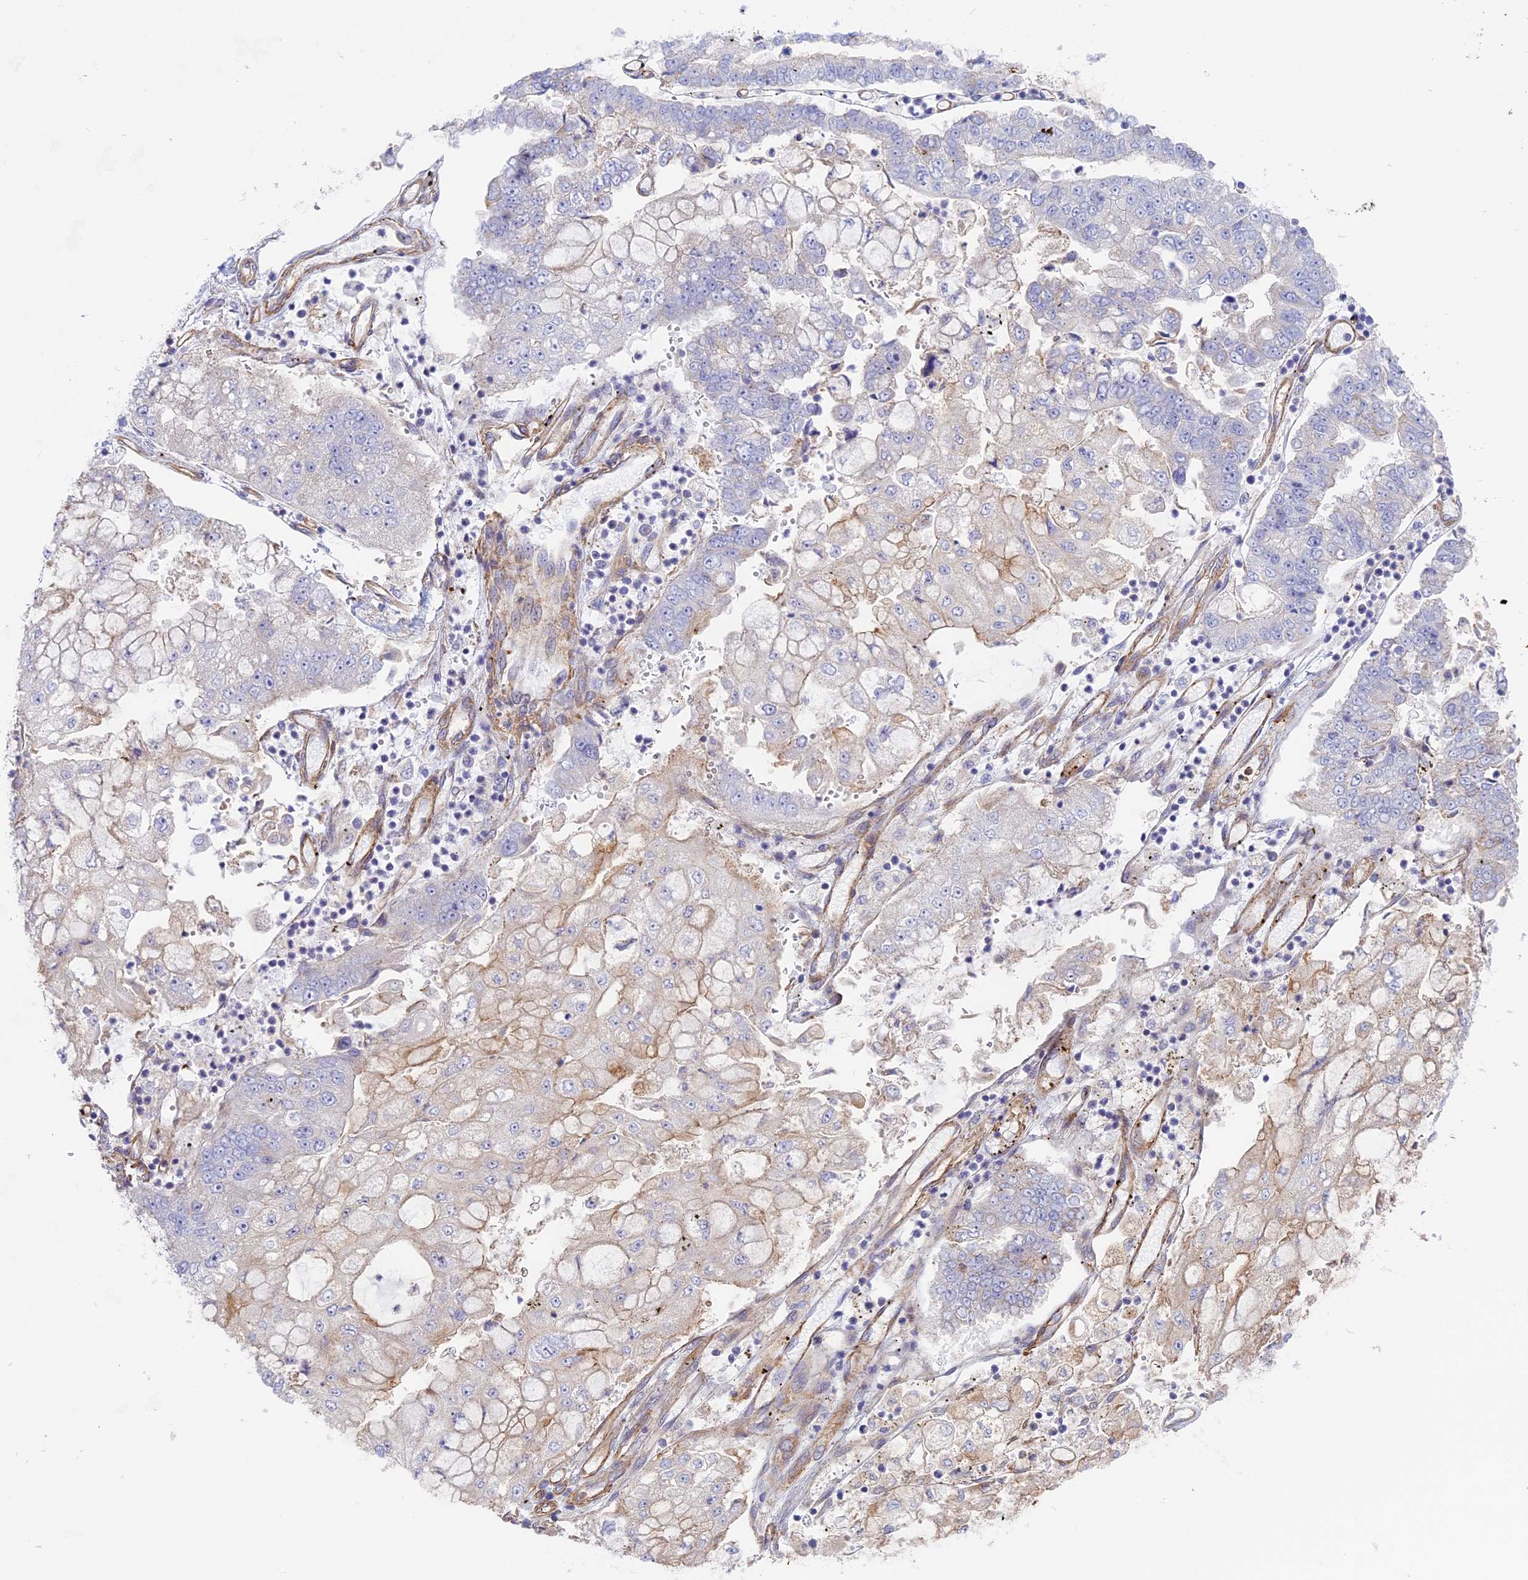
{"staining": {"intensity": "weak", "quantity": "<25%", "location": "cytoplasmic/membranous"}, "tissue": "stomach cancer", "cell_type": "Tumor cells", "image_type": "cancer", "snomed": [{"axis": "morphology", "description": "Adenocarcinoma, NOS"}, {"axis": "topography", "description": "Stomach"}], "caption": "DAB immunohistochemical staining of human stomach adenocarcinoma exhibits no significant staining in tumor cells. Nuclei are stained in blue.", "gene": "DDA1", "patient": {"sex": "male", "age": 76}}